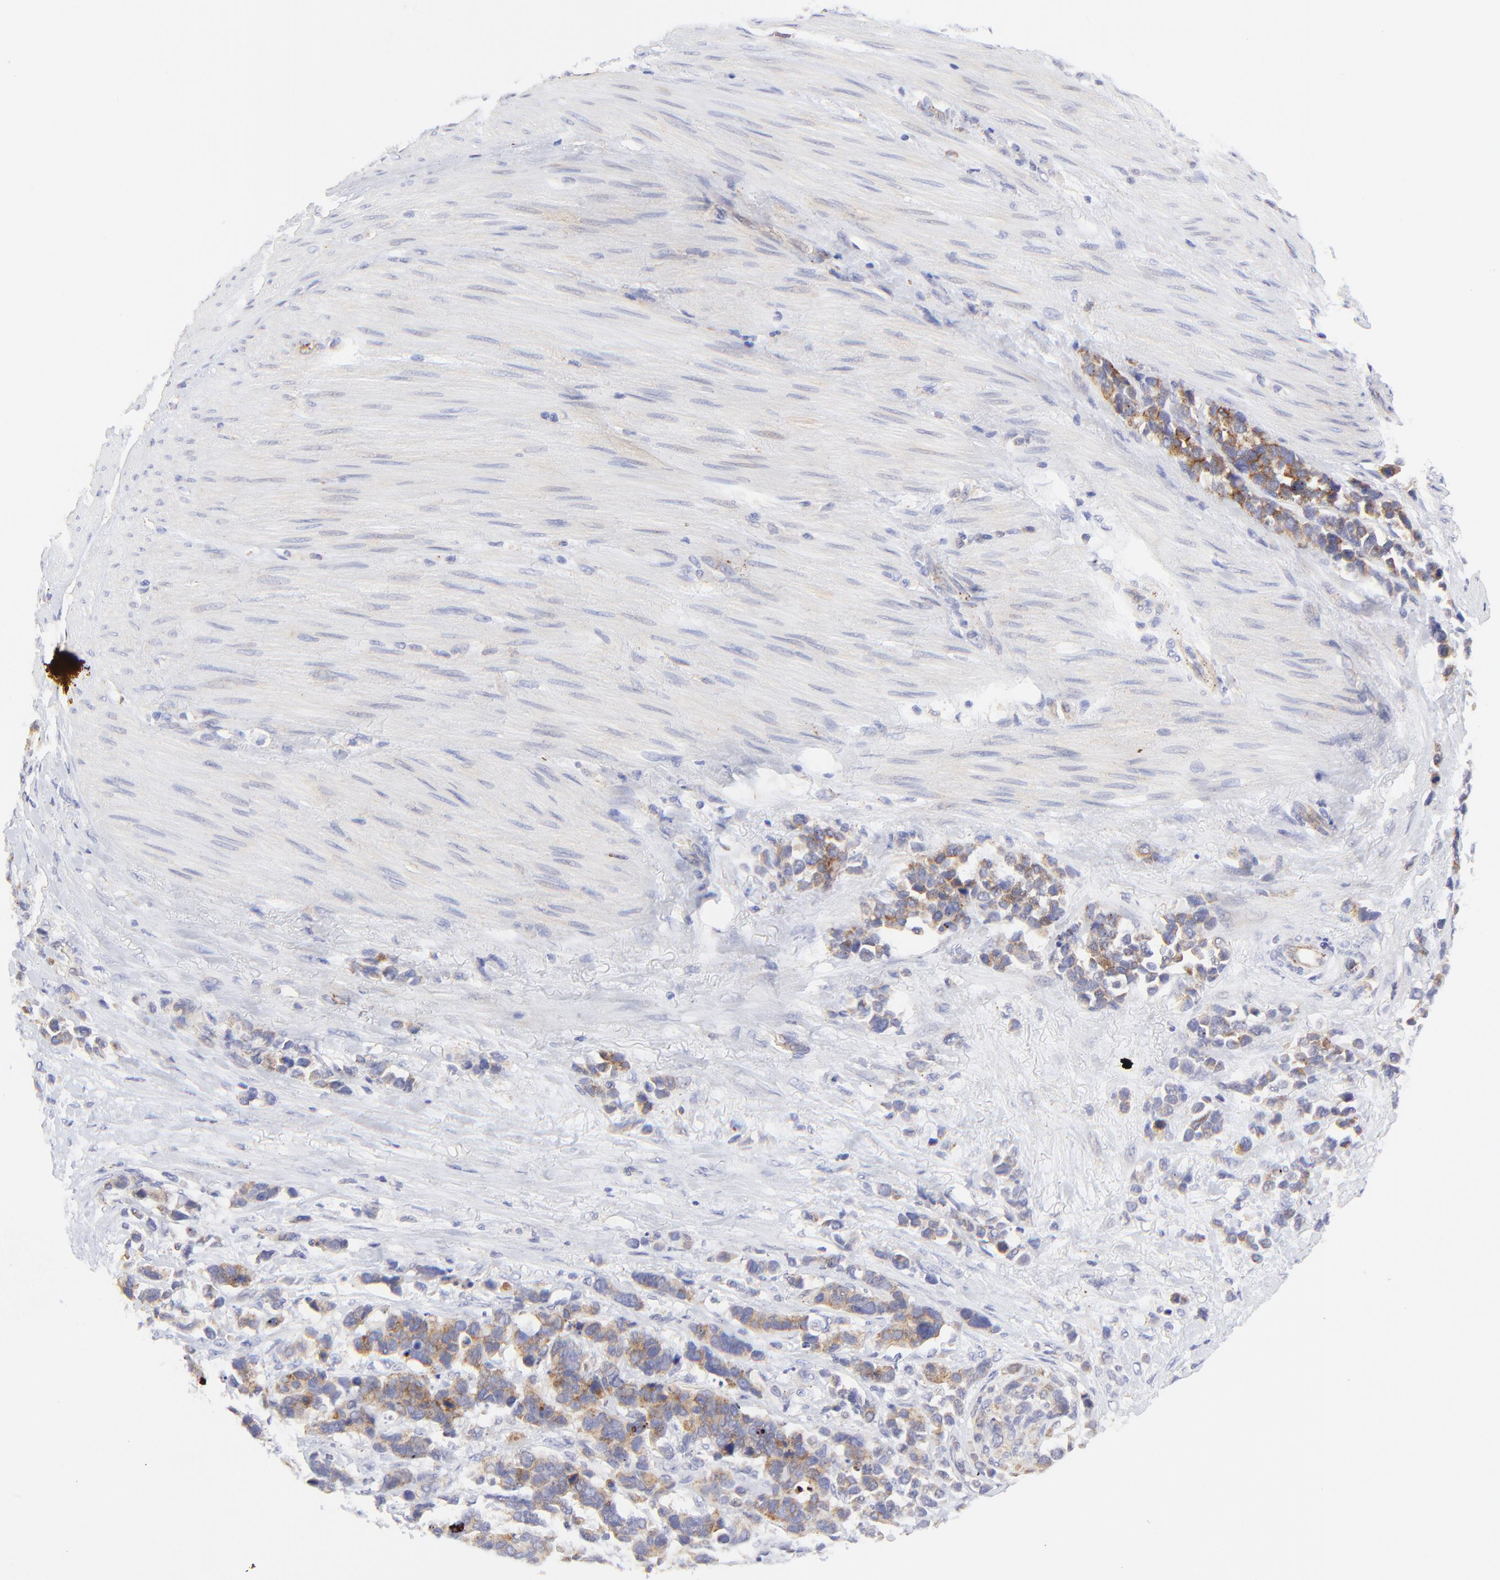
{"staining": {"intensity": "moderate", "quantity": ">75%", "location": "cytoplasmic/membranous"}, "tissue": "stomach cancer", "cell_type": "Tumor cells", "image_type": "cancer", "snomed": [{"axis": "morphology", "description": "Adenocarcinoma, NOS"}, {"axis": "topography", "description": "Stomach, upper"}], "caption": "A photomicrograph showing moderate cytoplasmic/membranous positivity in about >75% of tumor cells in stomach adenocarcinoma, as visualized by brown immunohistochemical staining.", "gene": "LHFPL1", "patient": {"sex": "male", "age": 71}}